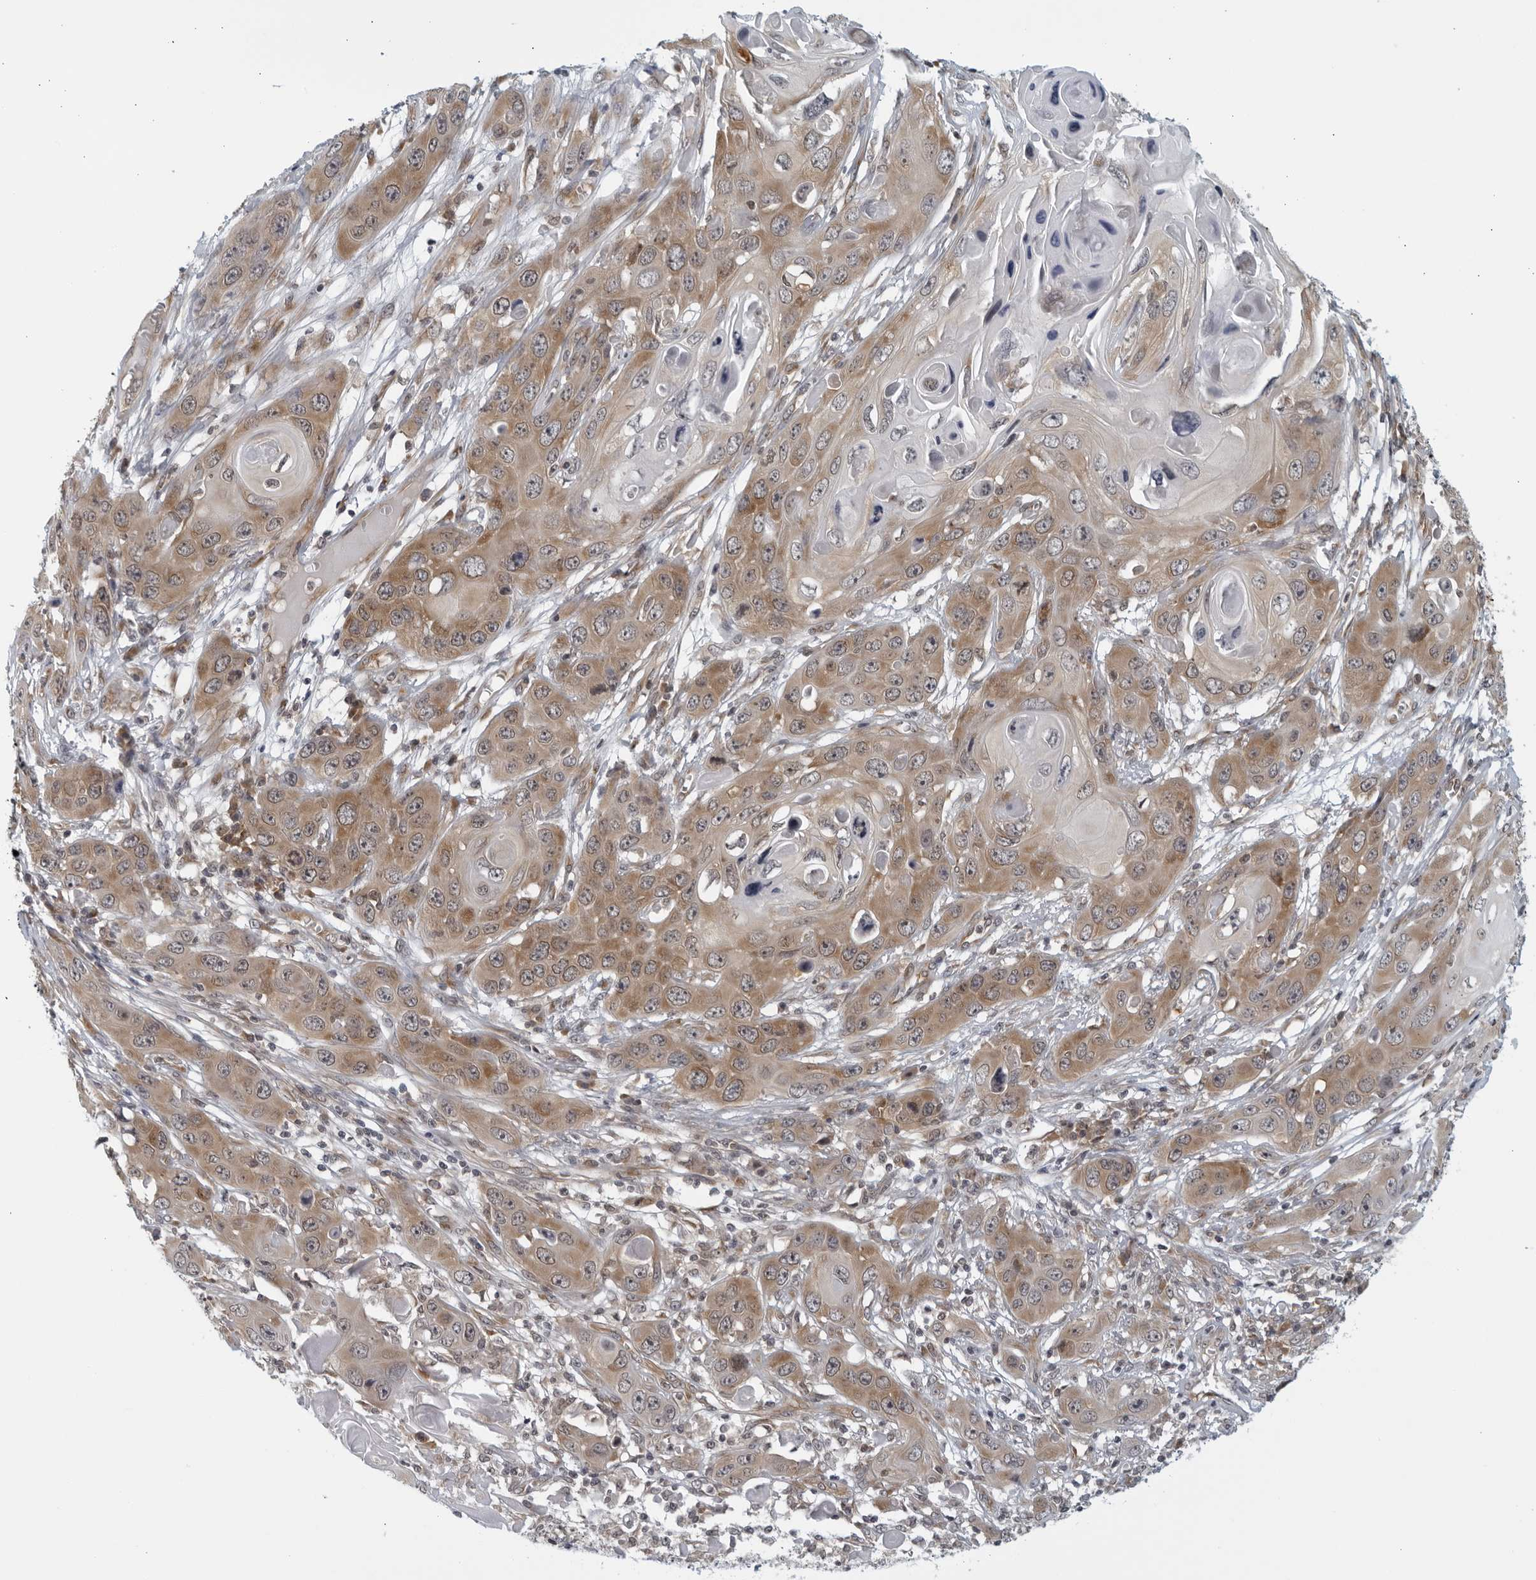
{"staining": {"intensity": "moderate", "quantity": ">75%", "location": "cytoplasmic/membranous"}, "tissue": "skin cancer", "cell_type": "Tumor cells", "image_type": "cancer", "snomed": [{"axis": "morphology", "description": "Squamous cell carcinoma, NOS"}, {"axis": "topography", "description": "Skin"}], "caption": "Protein staining of skin cancer tissue demonstrates moderate cytoplasmic/membranous expression in about >75% of tumor cells.", "gene": "RC3H1", "patient": {"sex": "male", "age": 55}}